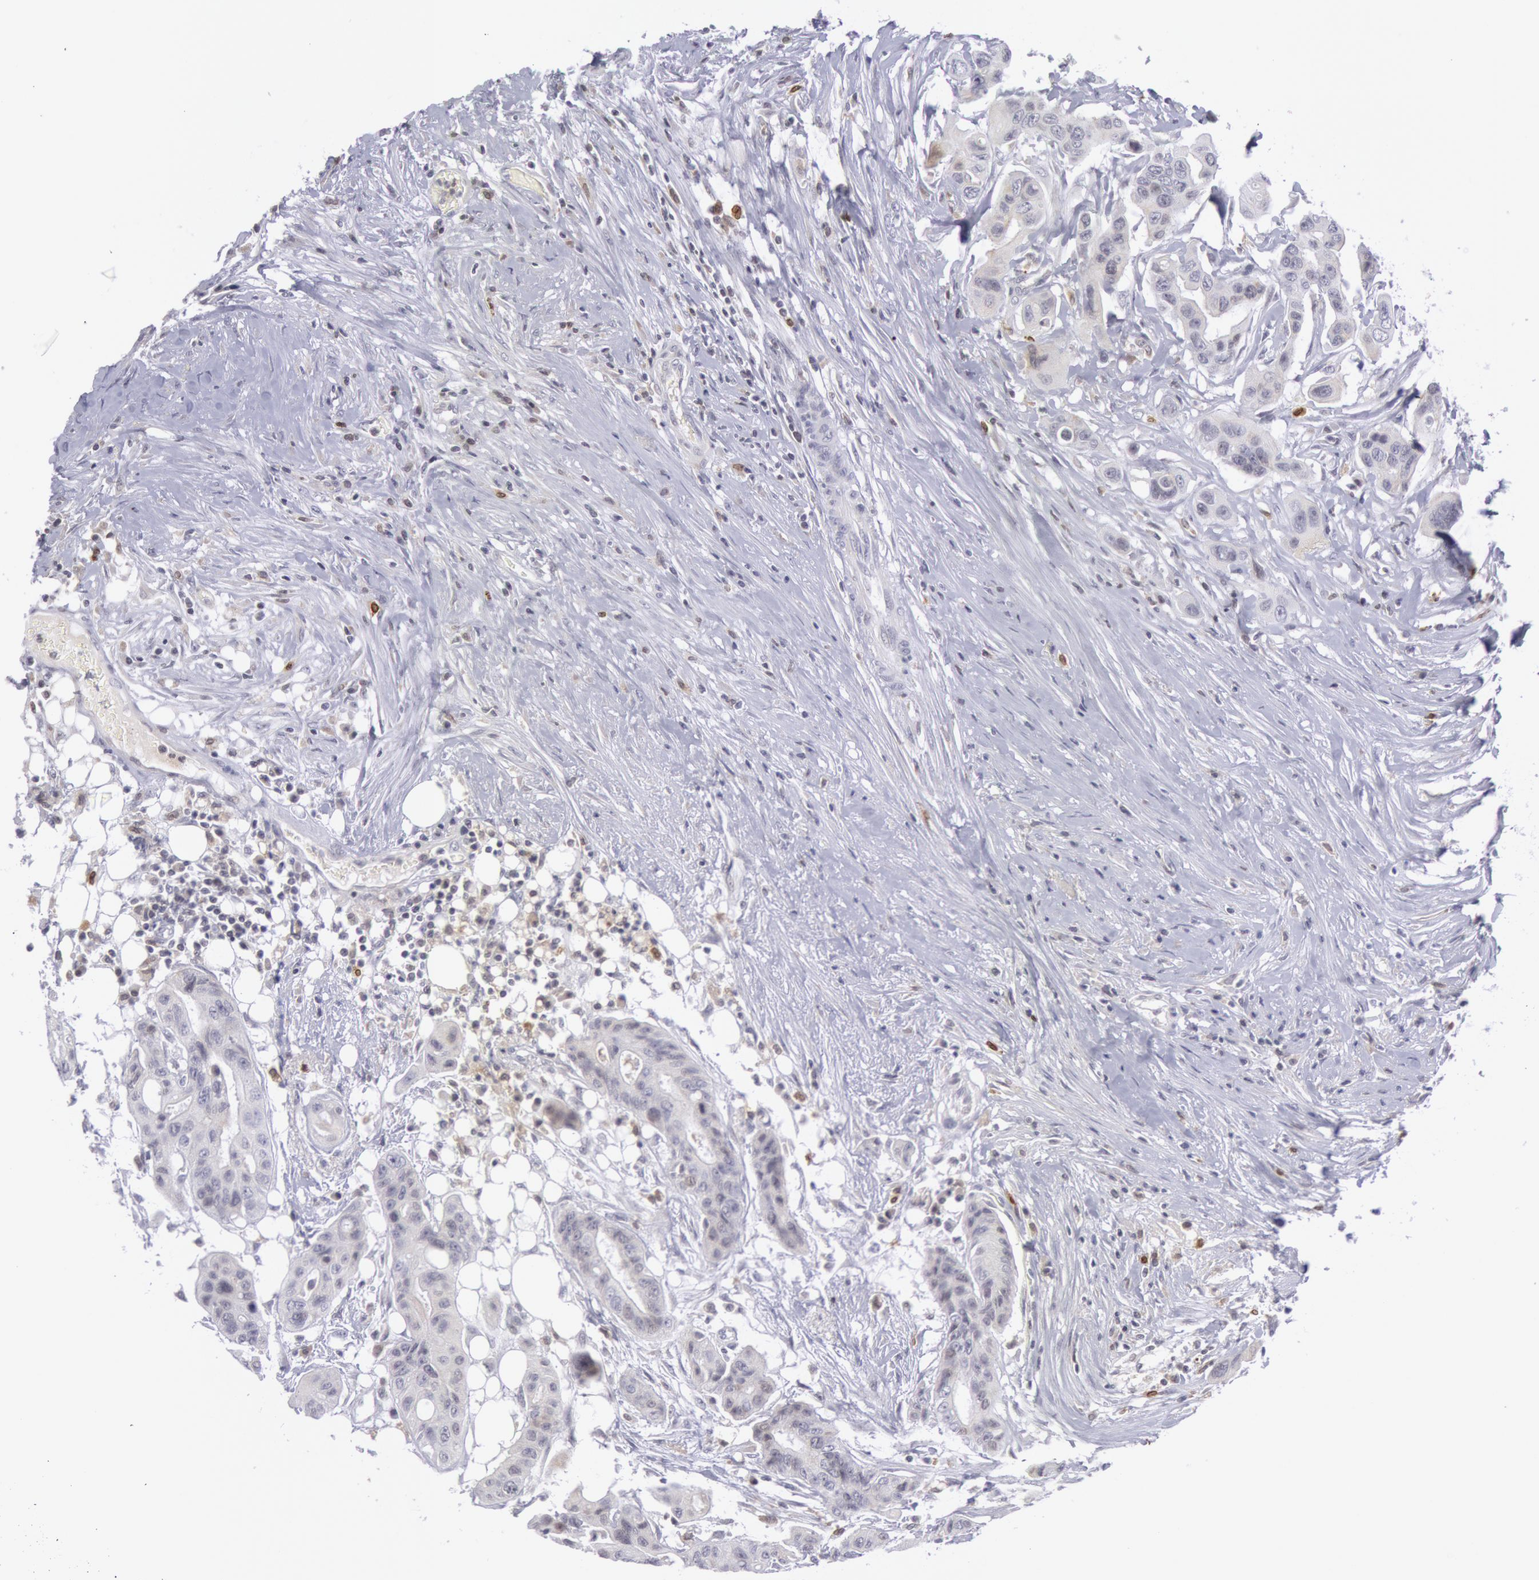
{"staining": {"intensity": "negative", "quantity": "none", "location": "none"}, "tissue": "colorectal cancer", "cell_type": "Tumor cells", "image_type": "cancer", "snomed": [{"axis": "morphology", "description": "Adenocarcinoma, NOS"}, {"axis": "topography", "description": "Colon"}], "caption": "A histopathology image of colorectal adenocarcinoma stained for a protein exhibits no brown staining in tumor cells.", "gene": "PTGS2", "patient": {"sex": "female", "age": 70}}